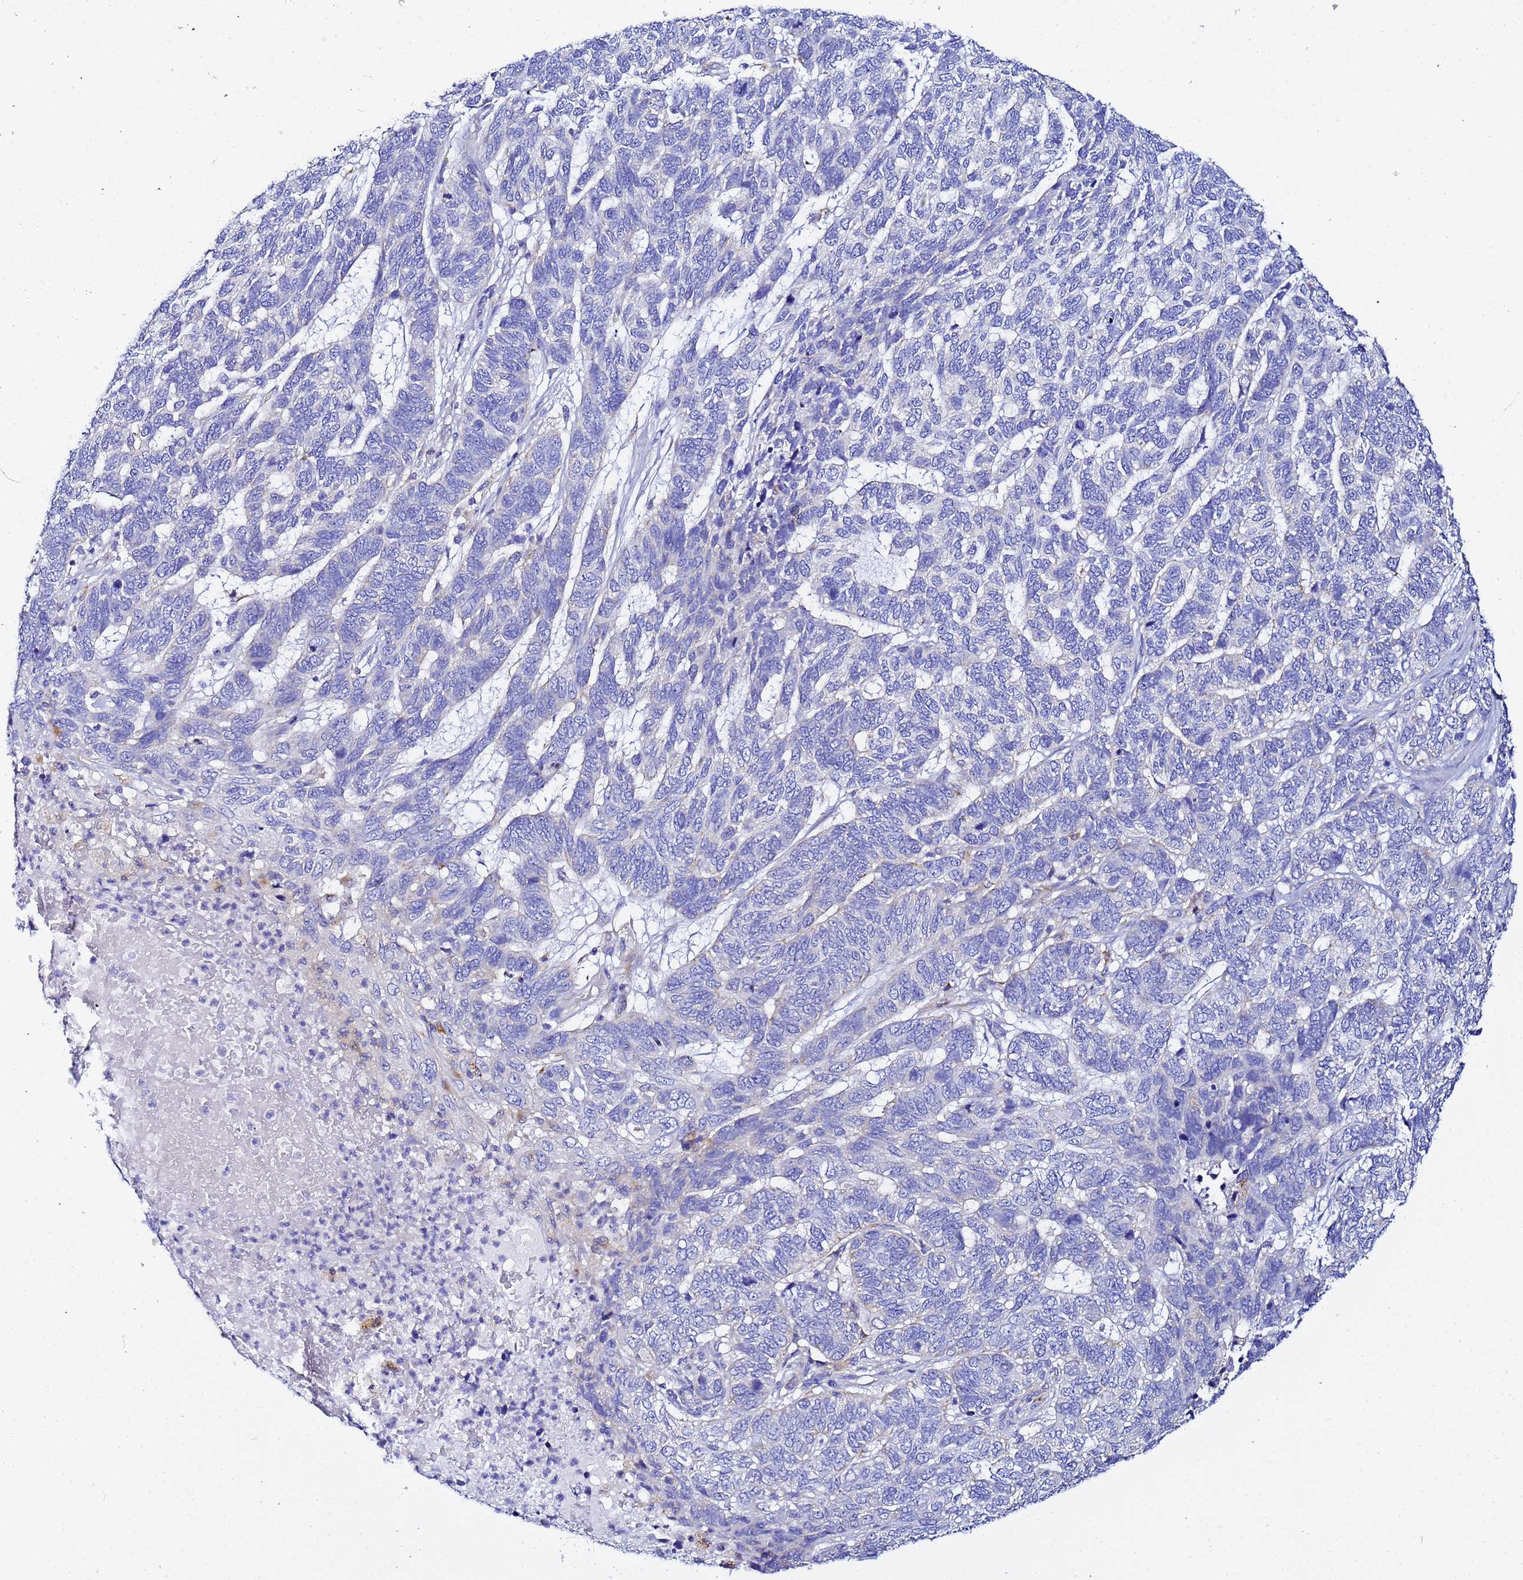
{"staining": {"intensity": "negative", "quantity": "none", "location": "none"}, "tissue": "skin cancer", "cell_type": "Tumor cells", "image_type": "cancer", "snomed": [{"axis": "morphology", "description": "Basal cell carcinoma"}, {"axis": "topography", "description": "Skin"}], "caption": "This image is of skin basal cell carcinoma stained with immunohistochemistry to label a protein in brown with the nuclei are counter-stained blue. There is no positivity in tumor cells.", "gene": "VTI1B", "patient": {"sex": "female", "age": 65}}